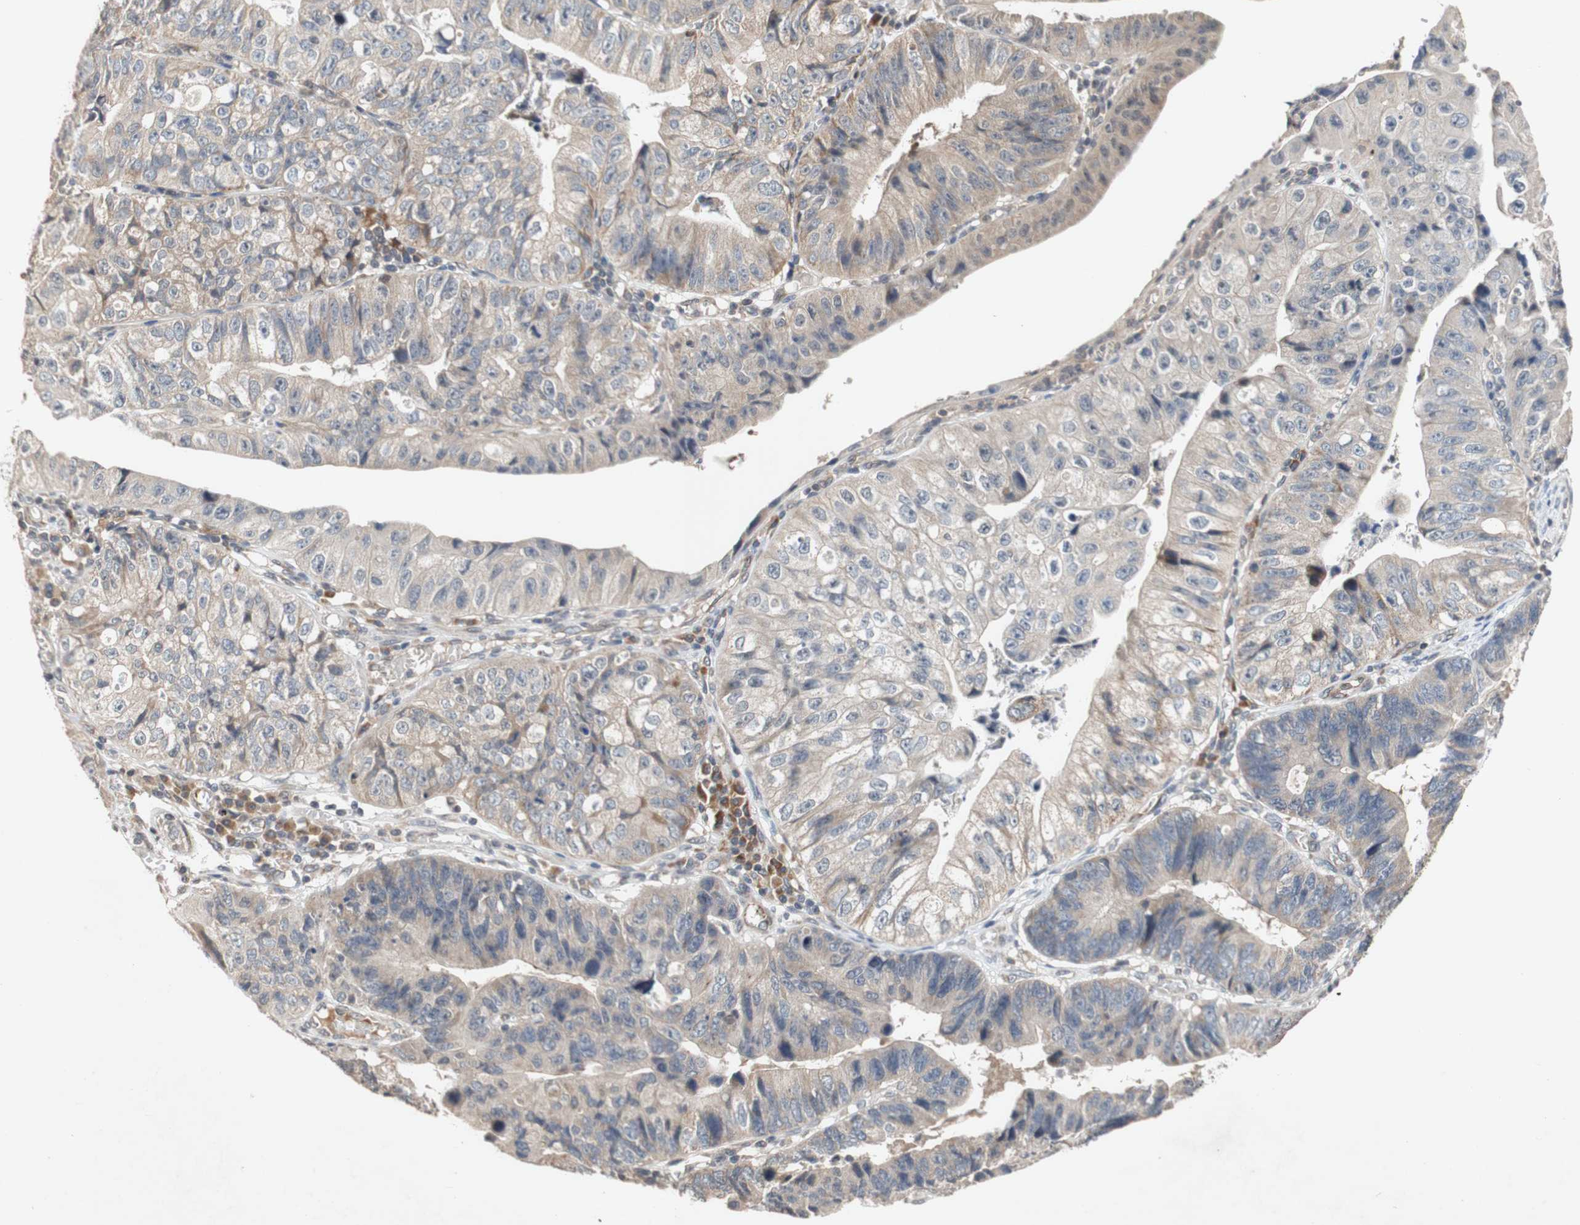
{"staining": {"intensity": "moderate", "quantity": ">75%", "location": "cytoplasmic/membranous"}, "tissue": "stomach cancer", "cell_type": "Tumor cells", "image_type": "cancer", "snomed": [{"axis": "morphology", "description": "Adenocarcinoma, NOS"}, {"axis": "topography", "description": "Stomach"}], "caption": "A histopathology image of adenocarcinoma (stomach) stained for a protein demonstrates moderate cytoplasmic/membranous brown staining in tumor cells.", "gene": "PIN1", "patient": {"sex": "male", "age": 59}}